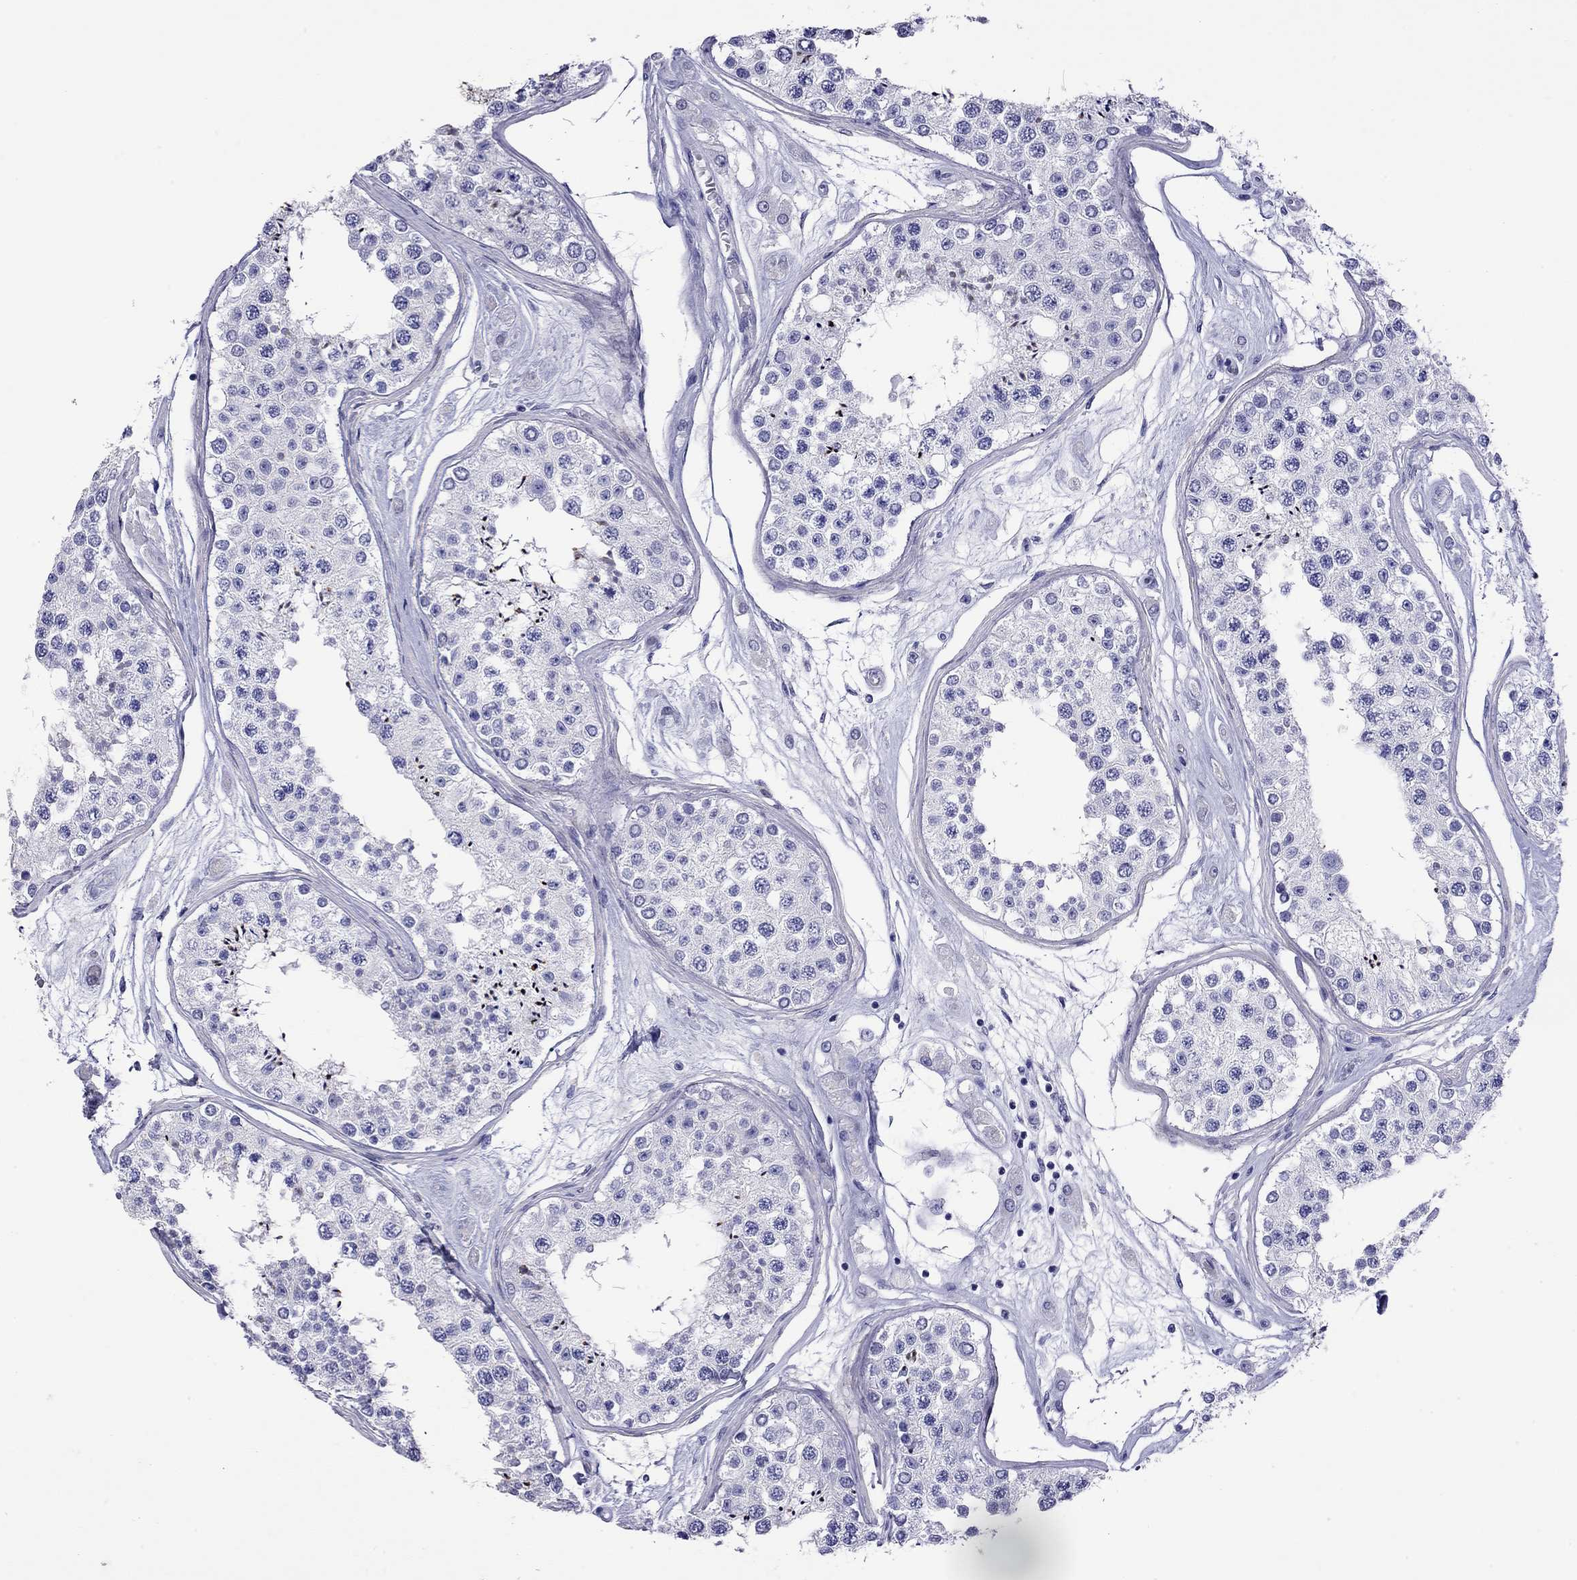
{"staining": {"intensity": "moderate", "quantity": "<25%", "location": "cytoplasmic/membranous"}, "tissue": "testis", "cell_type": "Cells in seminiferous ducts", "image_type": "normal", "snomed": [{"axis": "morphology", "description": "Normal tissue, NOS"}, {"axis": "topography", "description": "Testis"}], "caption": "Brown immunohistochemical staining in benign human testis displays moderate cytoplasmic/membranous expression in about <25% of cells in seminiferous ducts.", "gene": "KIAA2012", "patient": {"sex": "male", "age": 25}}